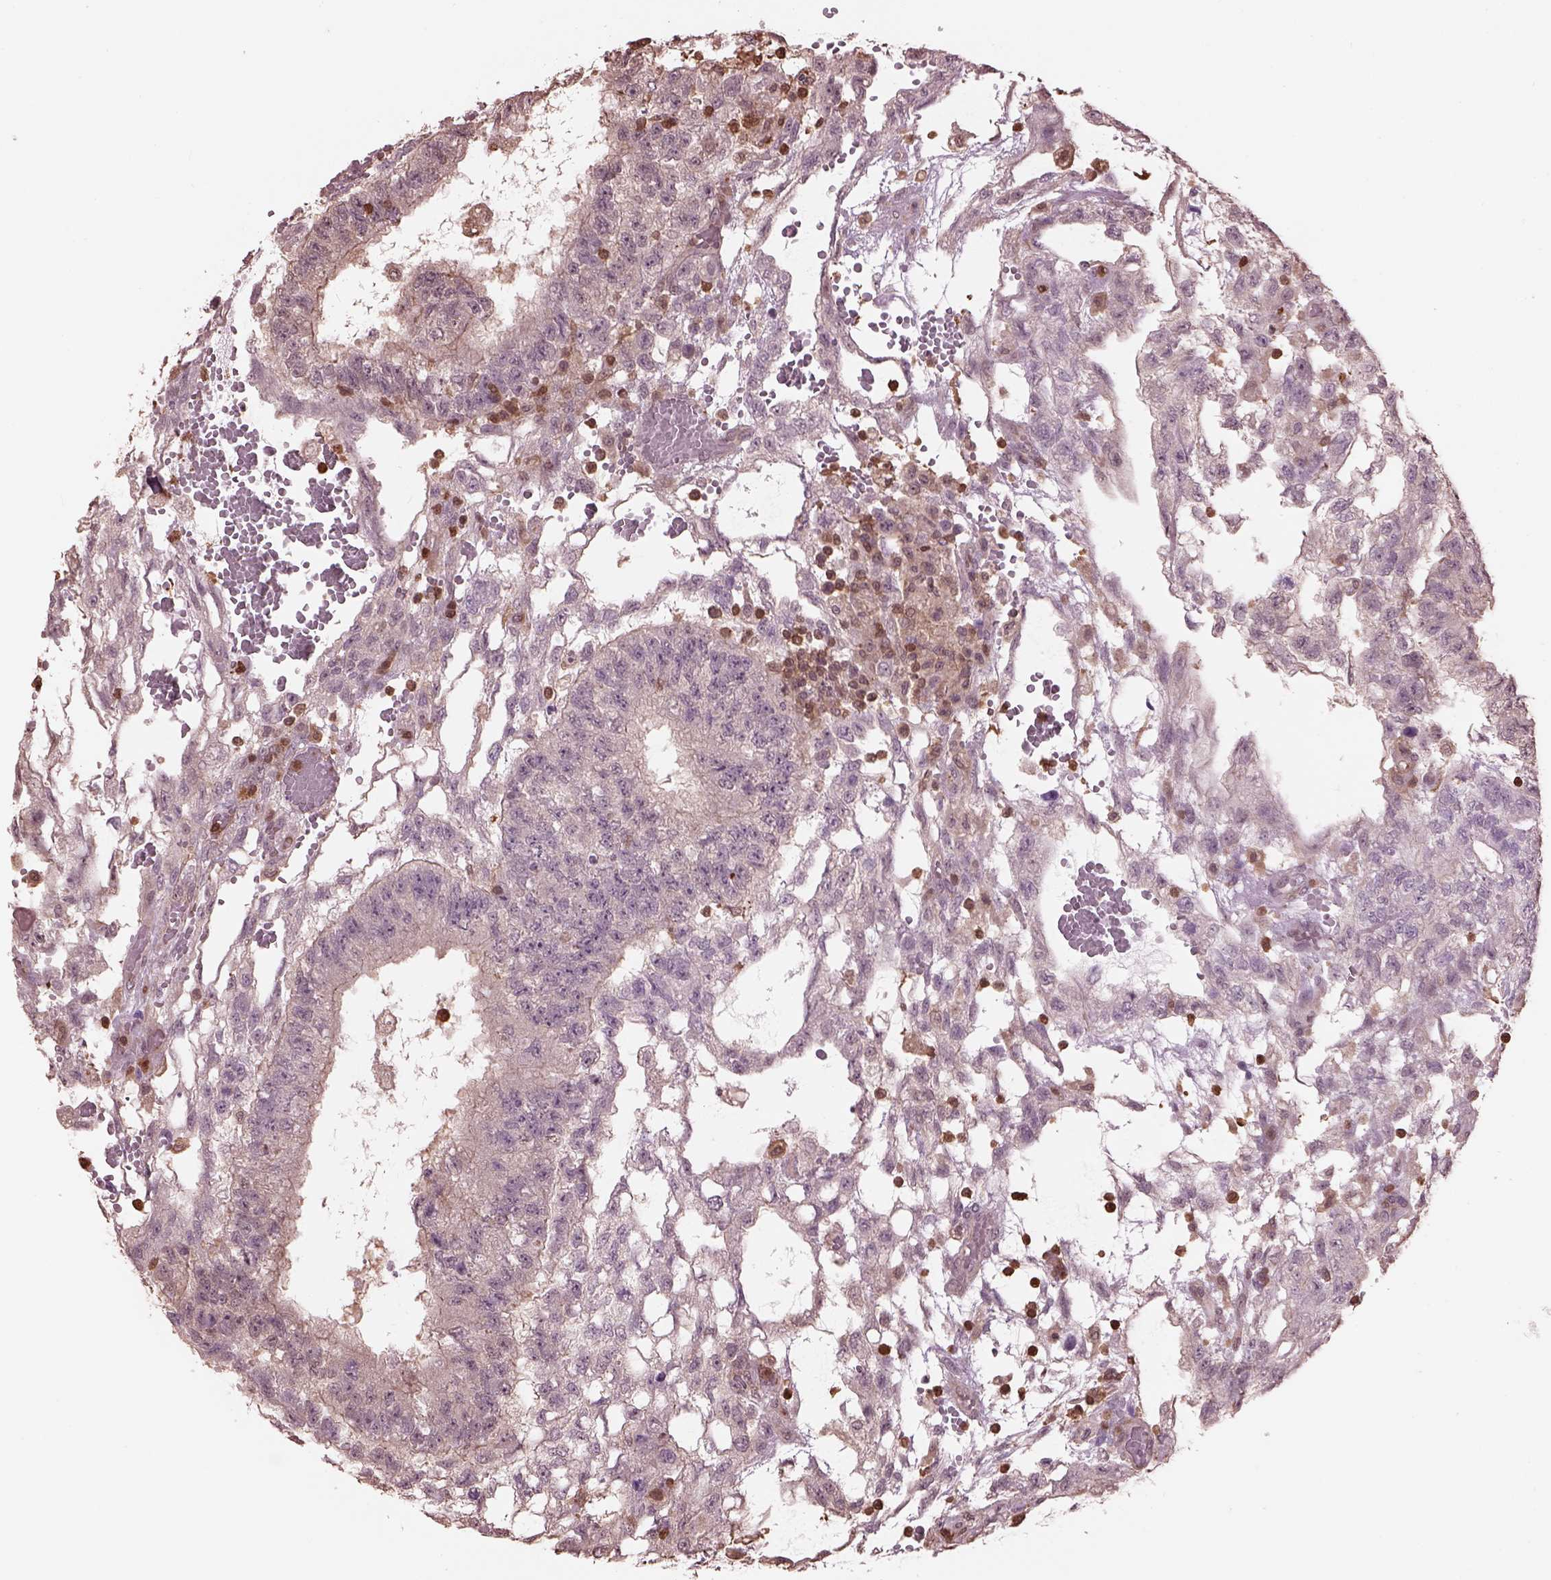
{"staining": {"intensity": "weak", "quantity": "25%-75%", "location": "cytoplasmic/membranous"}, "tissue": "testis cancer", "cell_type": "Tumor cells", "image_type": "cancer", "snomed": [{"axis": "morphology", "description": "Carcinoma, Embryonal, NOS"}, {"axis": "topography", "description": "Testis"}], "caption": "The micrograph reveals immunohistochemical staining of embryonal carcinoma (testis). There is weak cytoplasmic/membranous staining is appreciated in approximately 25%-75% of tumor cells.", "gene": "IL31RA", "patient": {"sex": "male", "age": 32}}